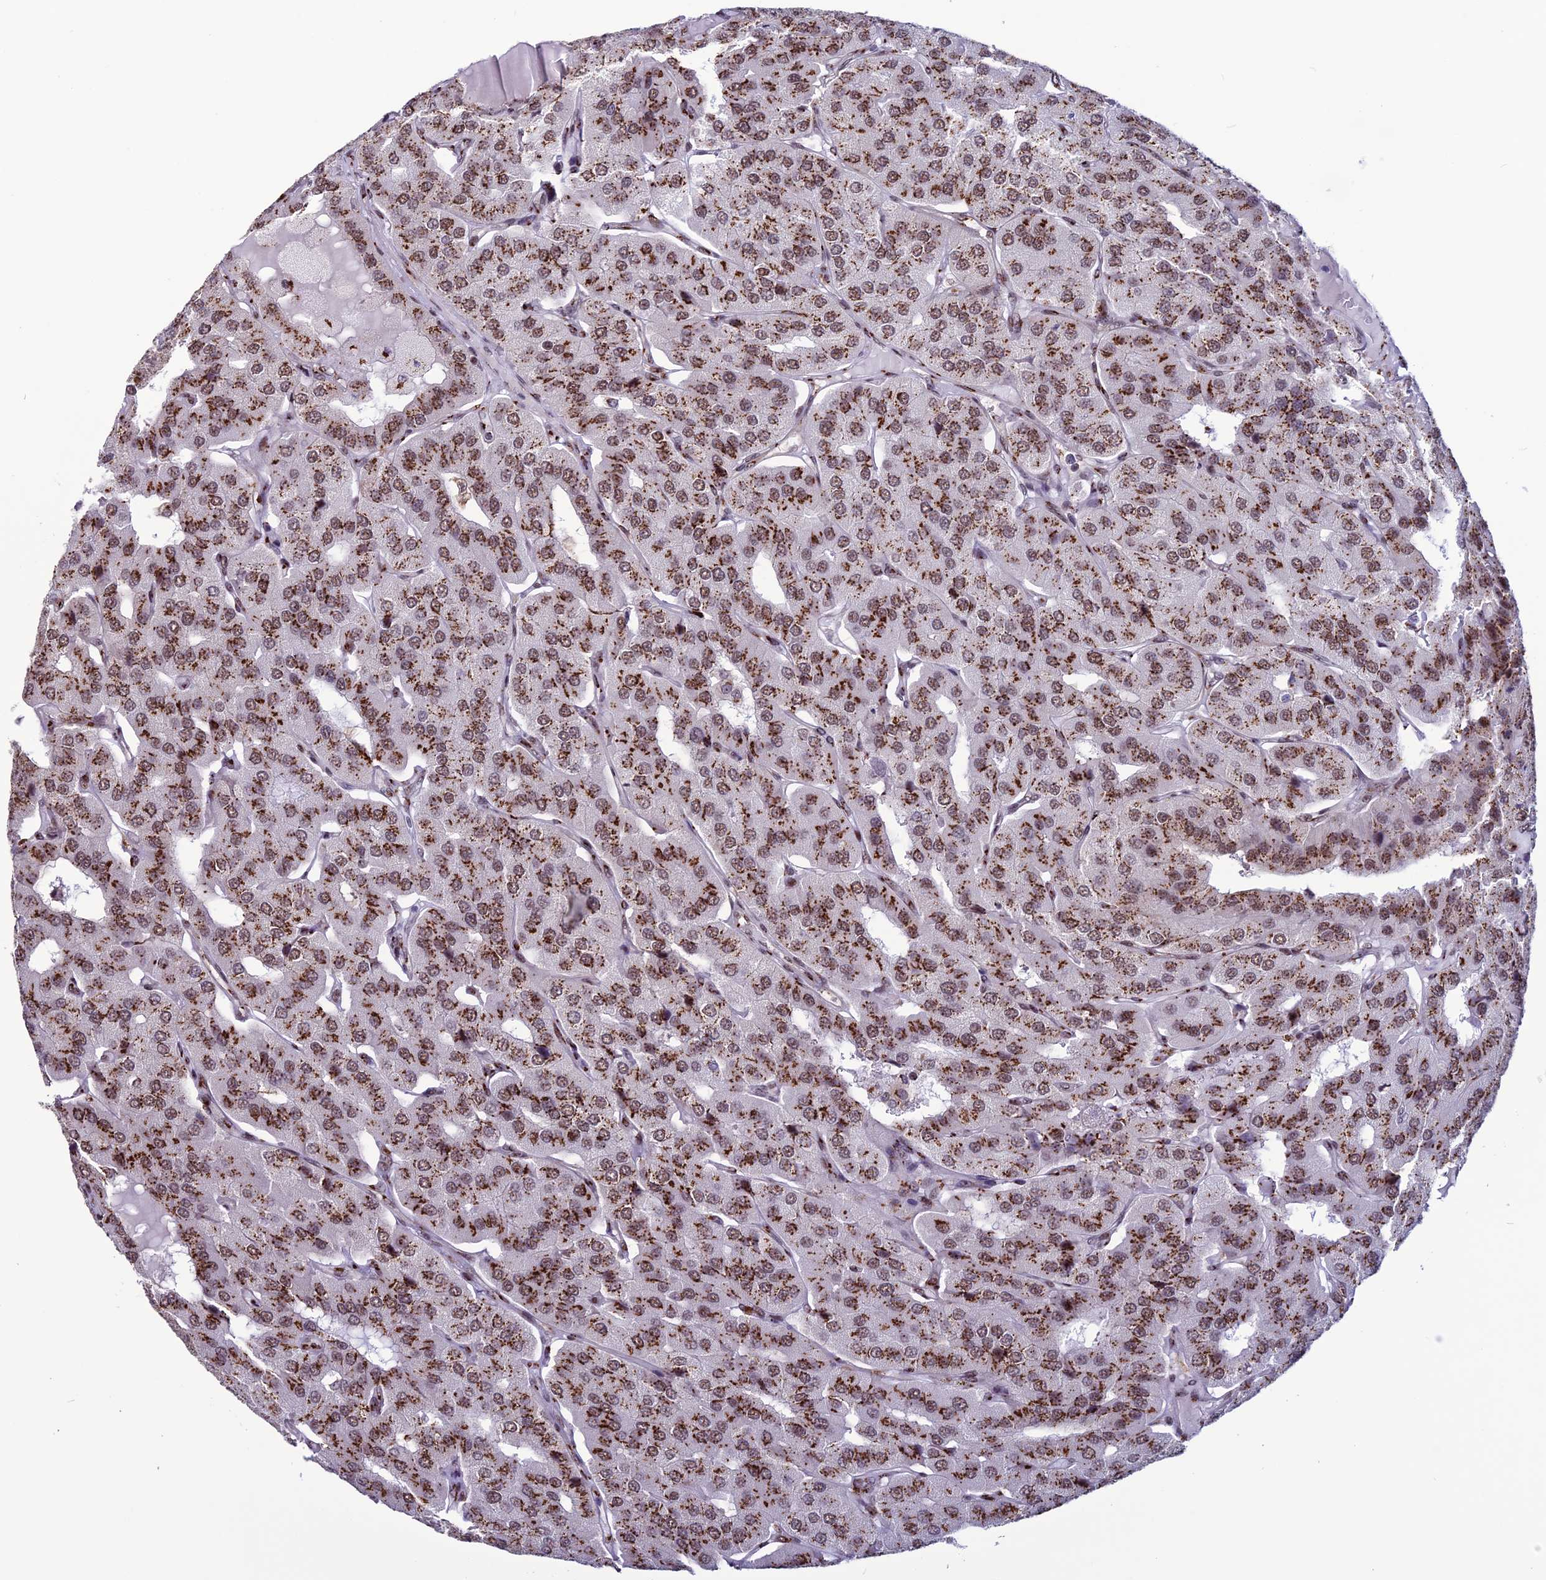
{"staining": {"intensity": "strong", "quantity": ">75%", "location": "cytoplasmic/membranous"}, "tissue": "parathyroid gland", "cell_type": "Glandular cells", "image_type": "normal", "snomed": [{"axis": "morphology", "description": "Normal tissue, NOS"}, {"axis": "morphology", "description": "Adenoma, NOS"}, {"axis": "topography", "description": "Parathyroid gland"}], "caption": "A brown stain highlights strong cytoplasmic/membranous positivity of a protein in glandular cells of unremarkable parathyroid gland.", "gene": "PLEKHA4", "patient": {"sex": "female", "age": 86}}